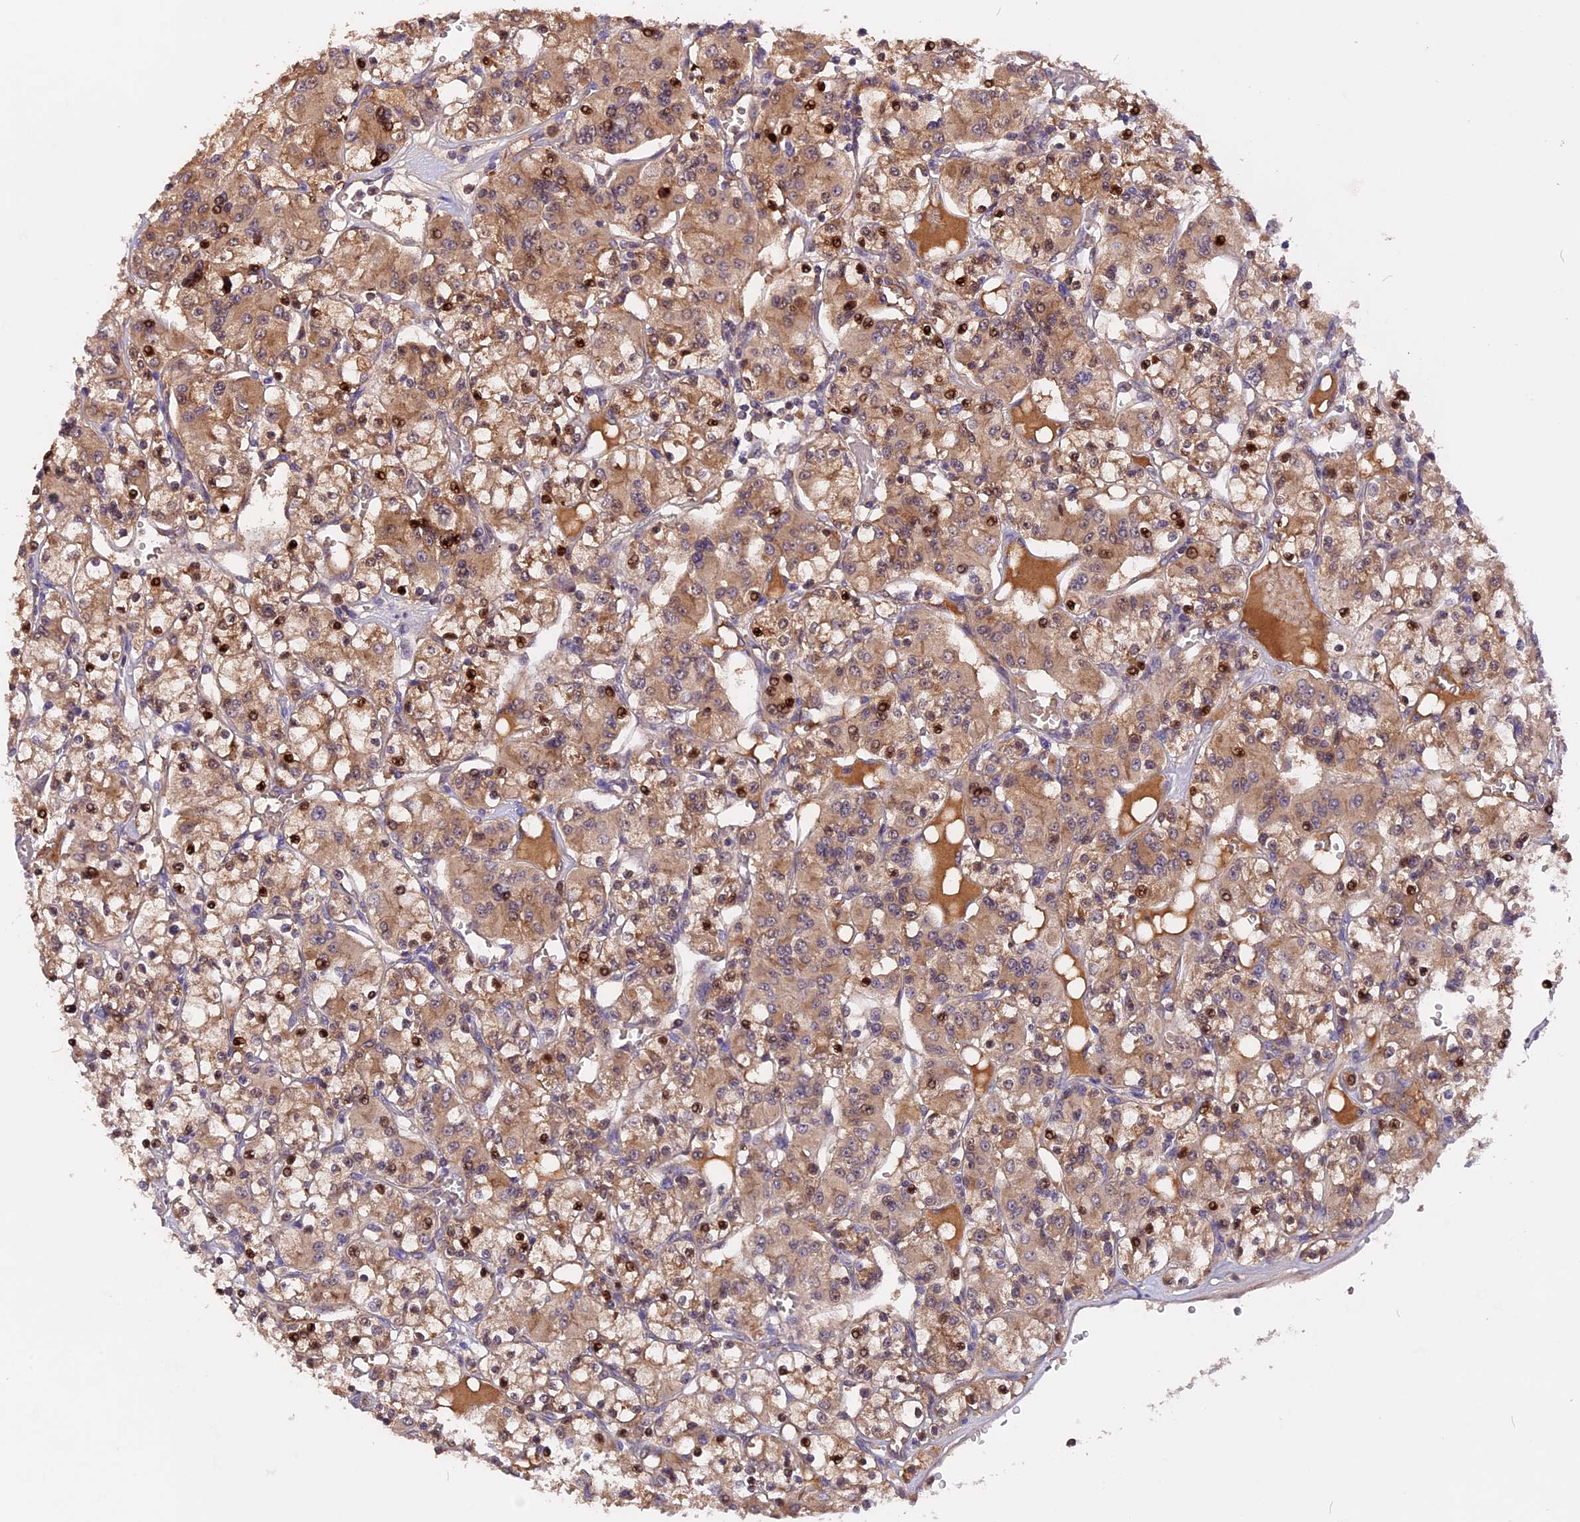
{"staining": {"intensity": "moderate", "quantity": ">75%", "location": "cytoplasmic/membranous,nuclear"}, "tissue": "renal cancer", "cell_type": "Tumor cells", "image_type": "cancer", "snomed": [{"axis": "morphology", "description": "Adenocarcinoma, NOS"}, {"axis": "topography", "description": "Kidney"}], "caption": "Brown immunohistochemical staining in renal cancer (adenocarcinoma) displays moderate cytoplasmic/membranous and nuclear staining in about >75% of tumor cells.", "gene": "MARK4", "patient": {"sex": "female", "age": 59}}